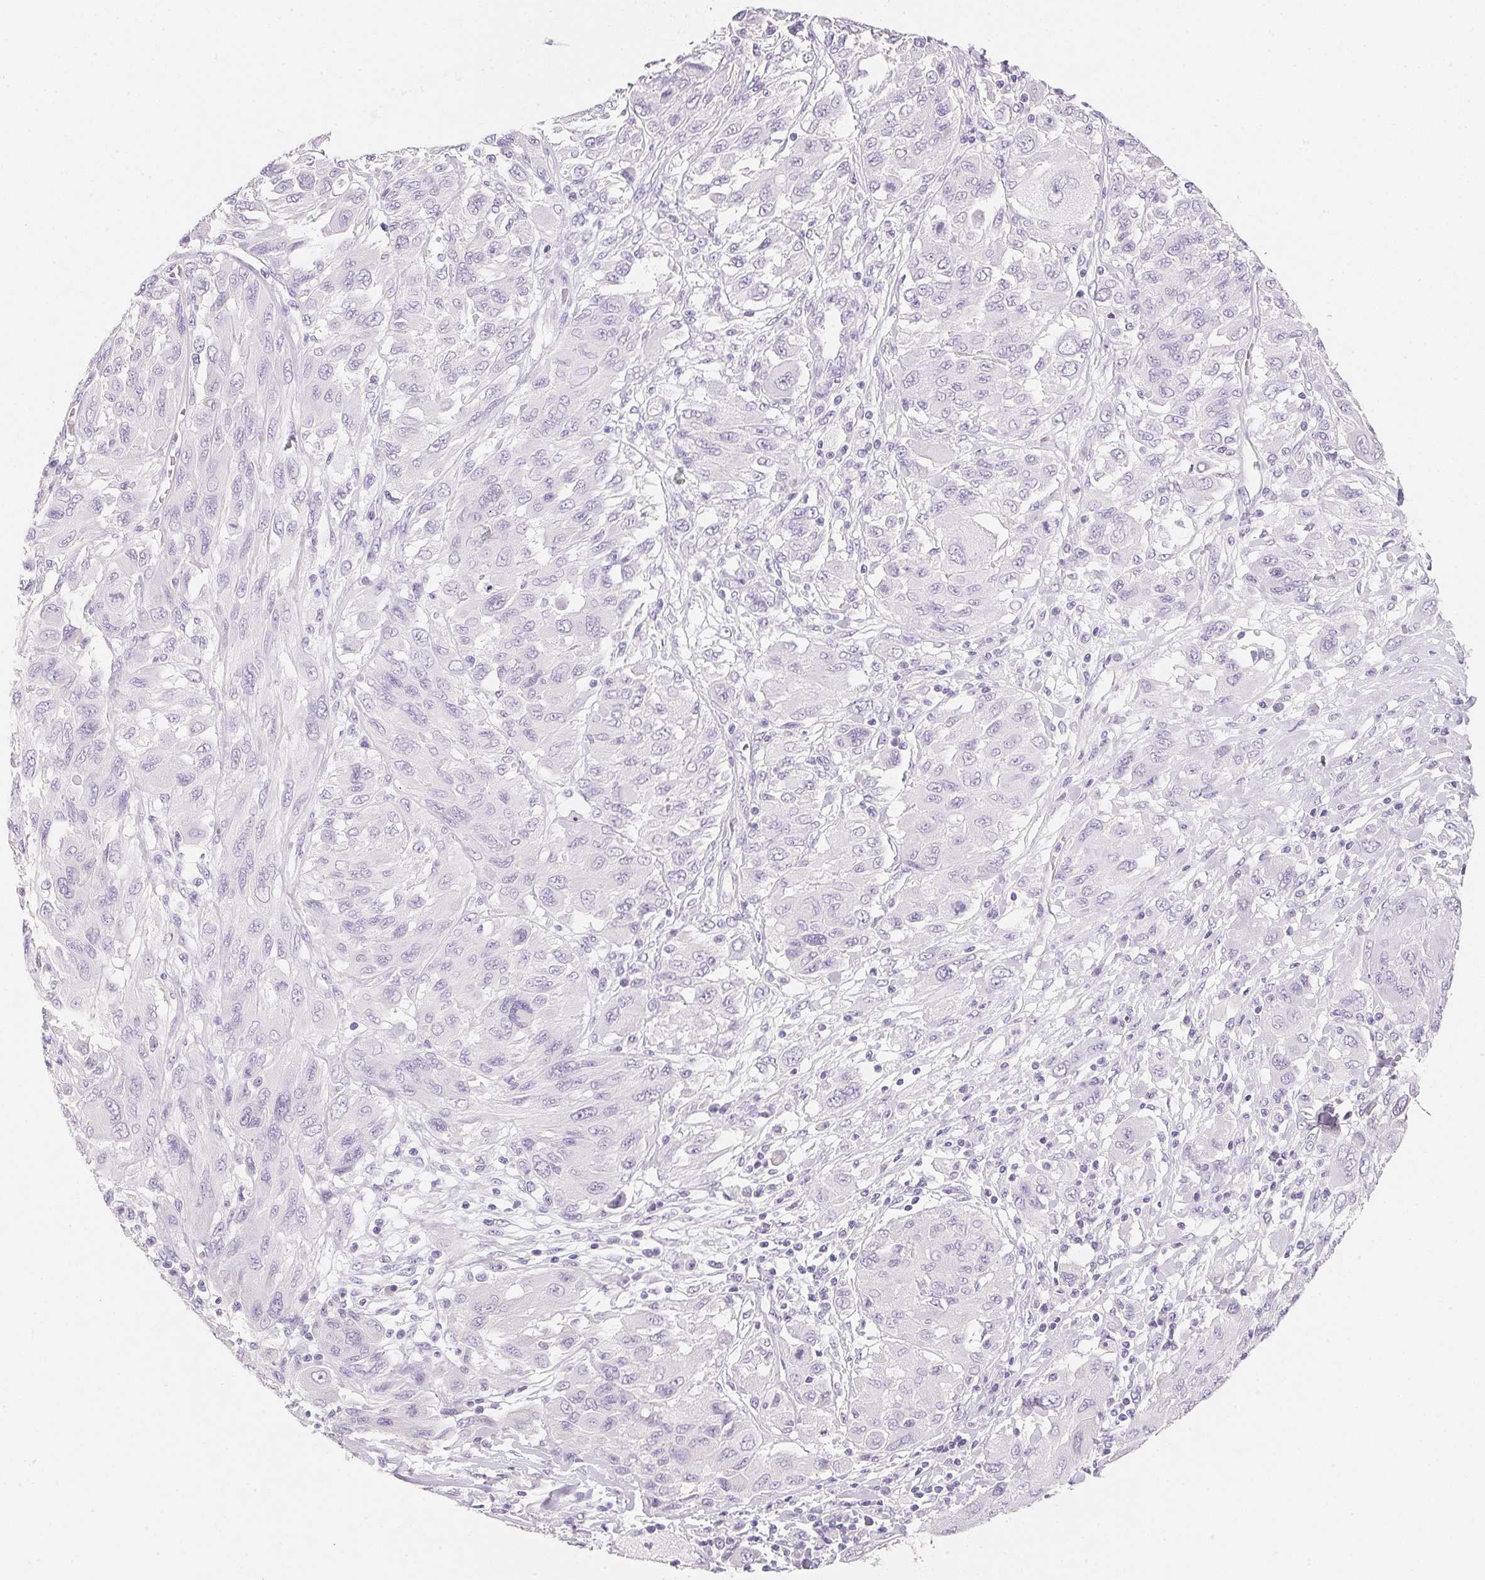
{"staining": {"intensity": "negative", "quantity": "none", "location": "none"}, "tissue": "melanoma", "cell_type": "Tumor cells", "image_type": "cancer", "snomed": [{"axis": "morphology", "description": "Malignant melanoma, NOS"}, {"axis": "topography", "description": "Skin"}], "caption": "A photomicrograph of melanoma stained for a protein exhibits no brown staining in tumor cells. (Stains: DAB immunohistochemistry with hematoxylin counter stain, Microscopy: brightfield microscopy at high magnification).", "gene": "ACP3", "patient": {"sex": "female", "age": 91}}